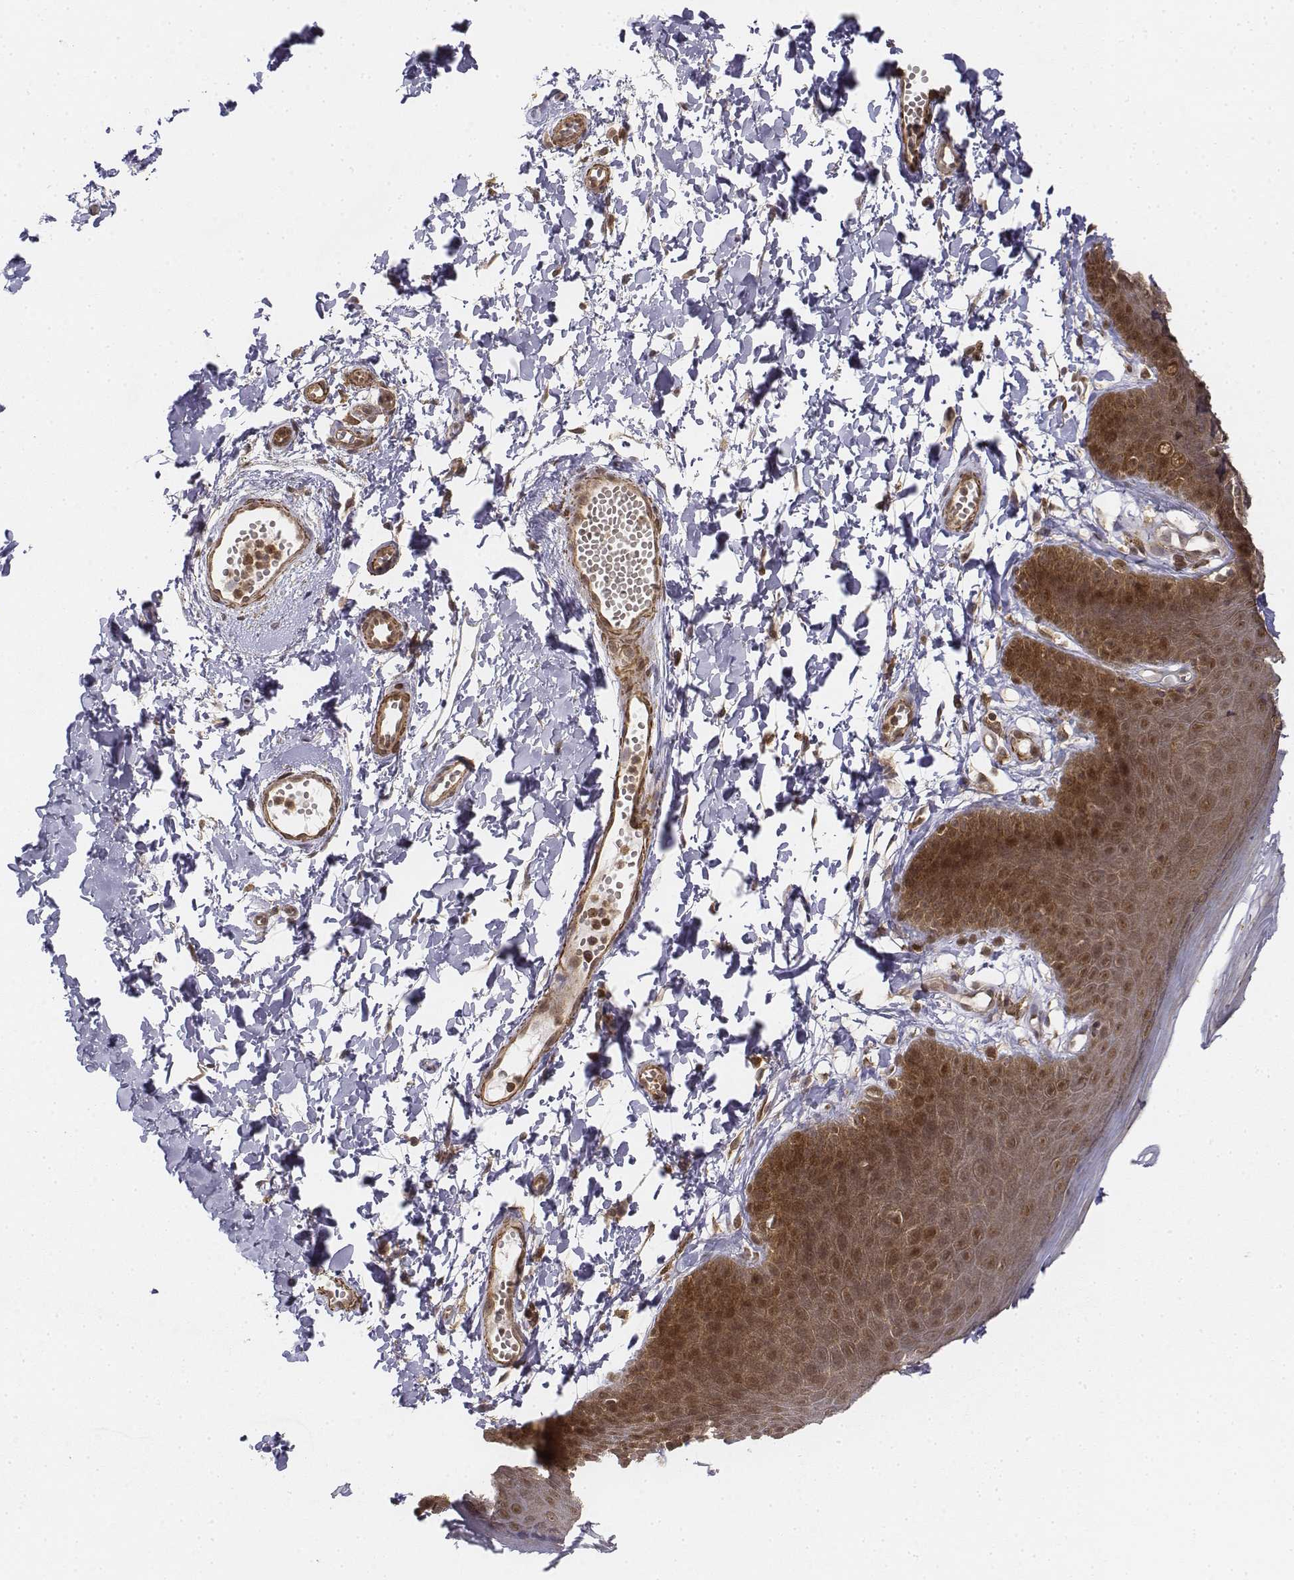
{"staining": {"intensity": "moderate", "quantity": ">75%", "location": "cytoplasmic/membranous,nuclear"}, "tissue": "skin", "cell_type": "Epidermal cells", "image_type": "normal", "snomed": [{"axis": "morphology", "description": "Normal tissue, NOS"}, {"axis": "topography", "description": "Anal"}], "caption": "Protein expression analysis of unremarkable human skin reveals moderate cytoplasmic/membranous,nuclear expression in about >75% of epidermal cells. (DAB (3,3'-diaminobenzidine) = brown stain, brightfield microscopy at high magnification).", "gene": "ZFYVE19", "patient": {"sex": "male", "age": 53}}